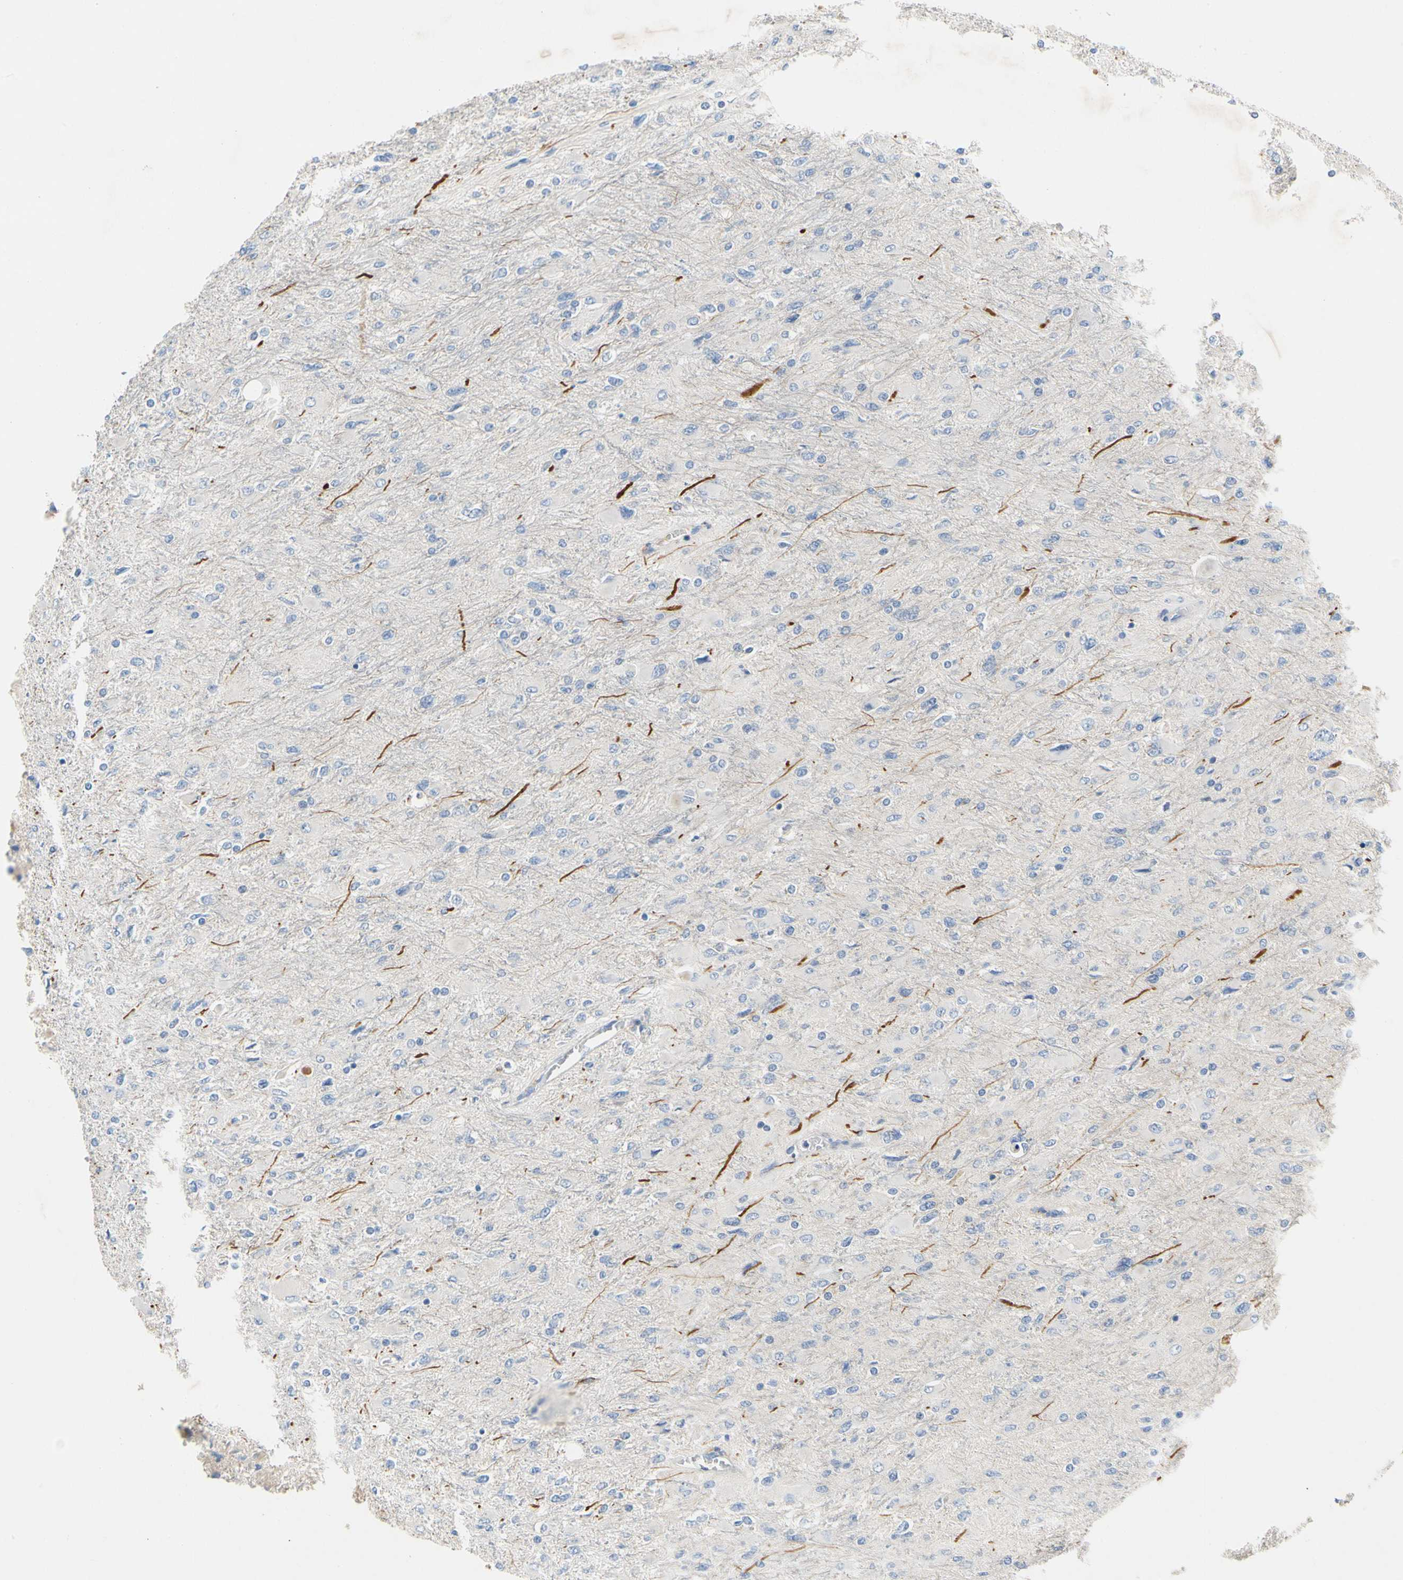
{"staining": {"intensity": "negative", "quantity": "none", "location": "none"}, "tissue": "glioma", "cell_type": "Tumor cells", "image_type": "cancer", "snomed": [{"axis": "morphology", "description": "Glioma, malignant, High grade"}, {"axis": "topography", "description": "Cerebral cortex"}], "caption": "Immunohistochemistry micrograph of neoplastic tissue: glioma stained with DAB (3,3'-diaminobenzidine) demonstrates no significant protein staining in tumor cells.", "gene": "CCM2L", "patient": {"sex": "female", "age": 36}}